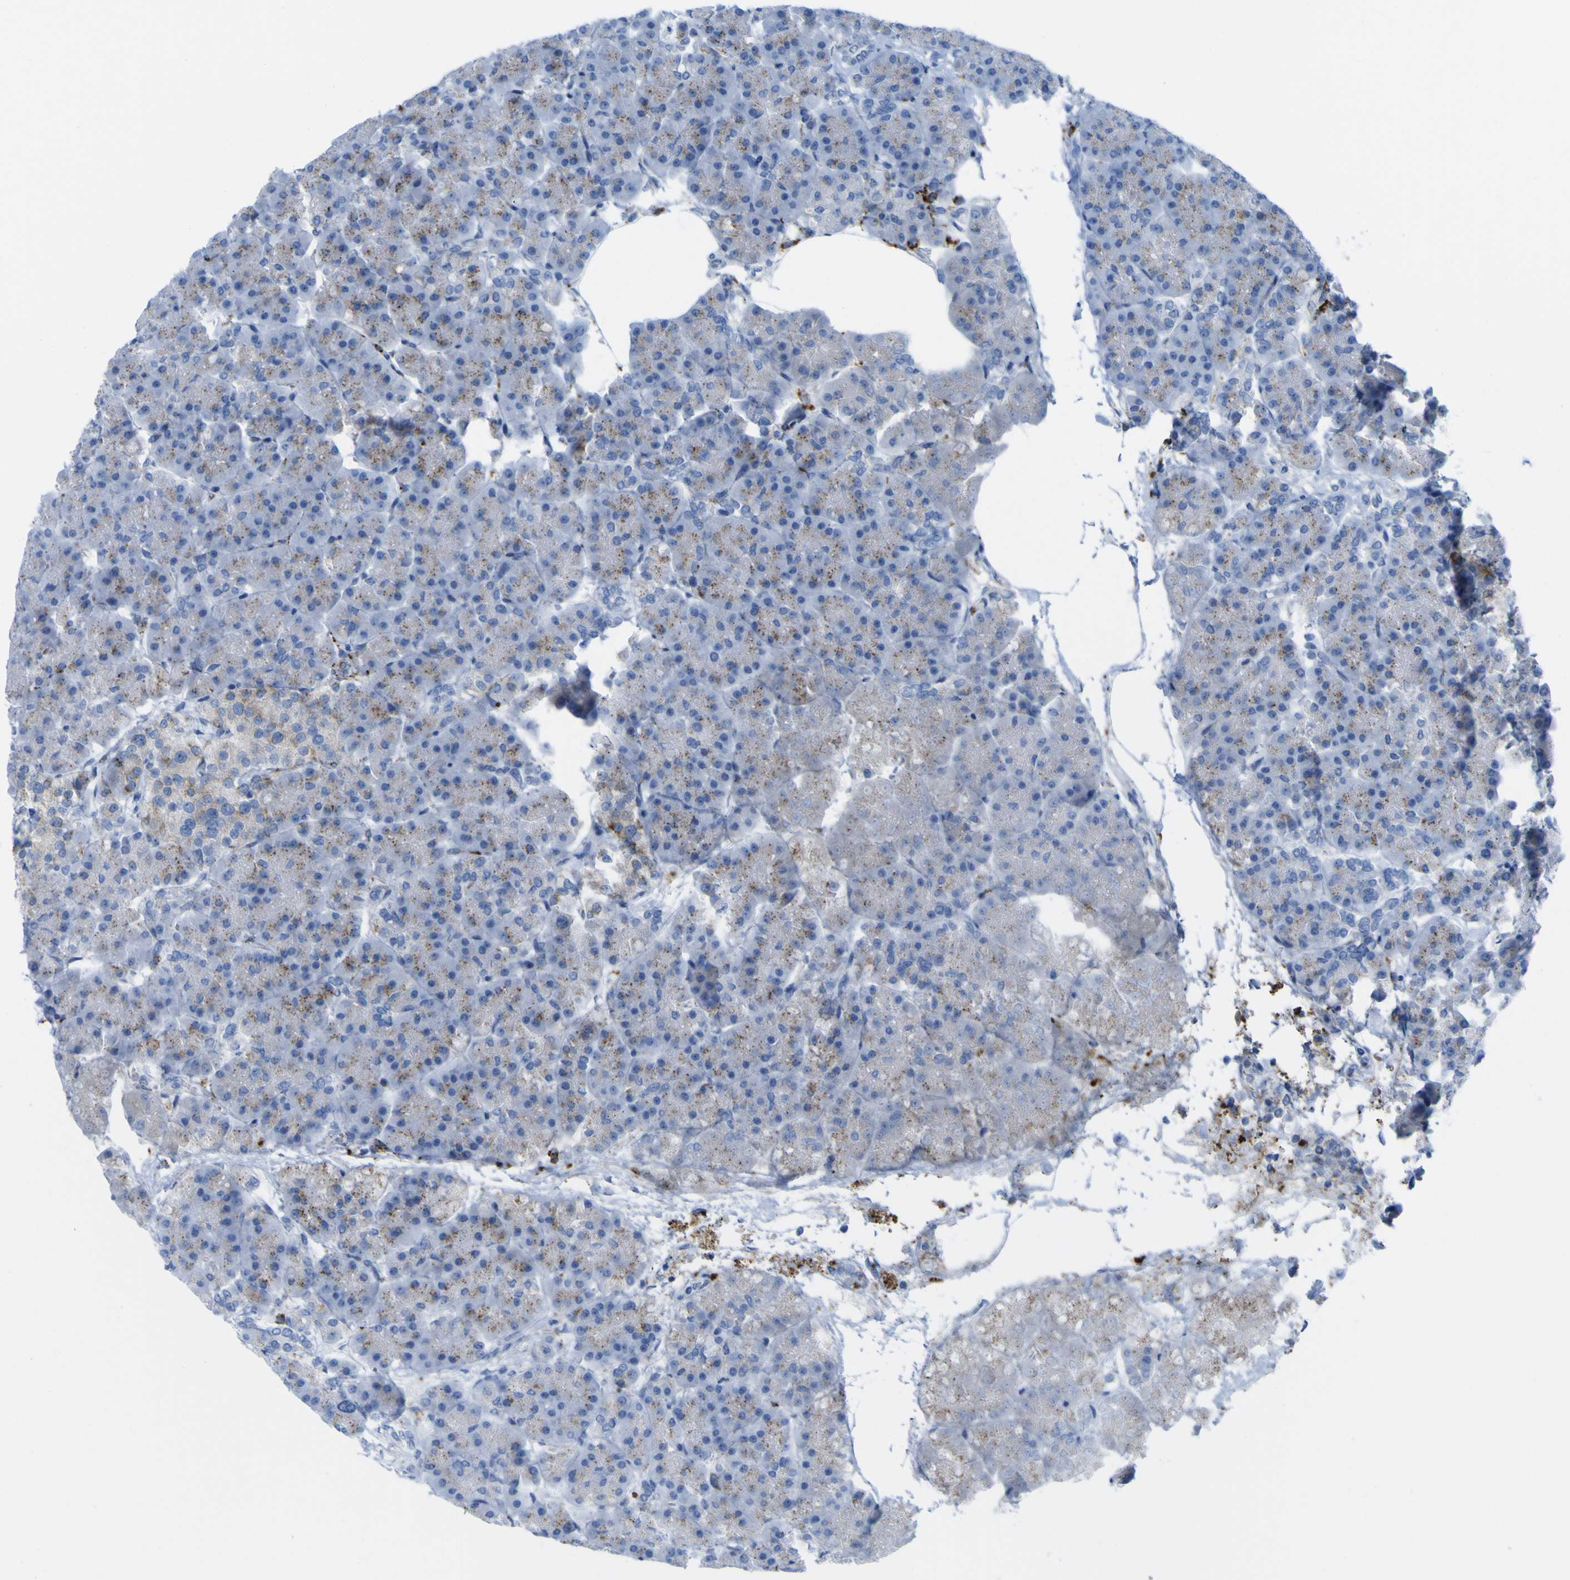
{"staining": {"intensity": "moderate", "quantity": "25%-75%", "location": "cytoplasmic/membranous"}, "tissue": "pancreas", "cell_type": "Exocrine glandular cells", "image_type": "normal", "snomed": [{"axis": "morphology", "description": "Normal tissue, NOS"}, {"axis": "topography", "description": "Pancreas"}], "caption": "DAB (3,3'-diaminobenzidine) immunohistochemical staining of unremarkable human pancreas displays moderate cytoplasmic/membranous protein expression in approximately 25%-75% of exocrine glandular cells. The staining is performed using DAB brown chromogen to label protein expression. The nuclei are counter-stained blue using hematoxylin.", "gene": "PLD3", "patient": {"sex": "female", "age": 70}}